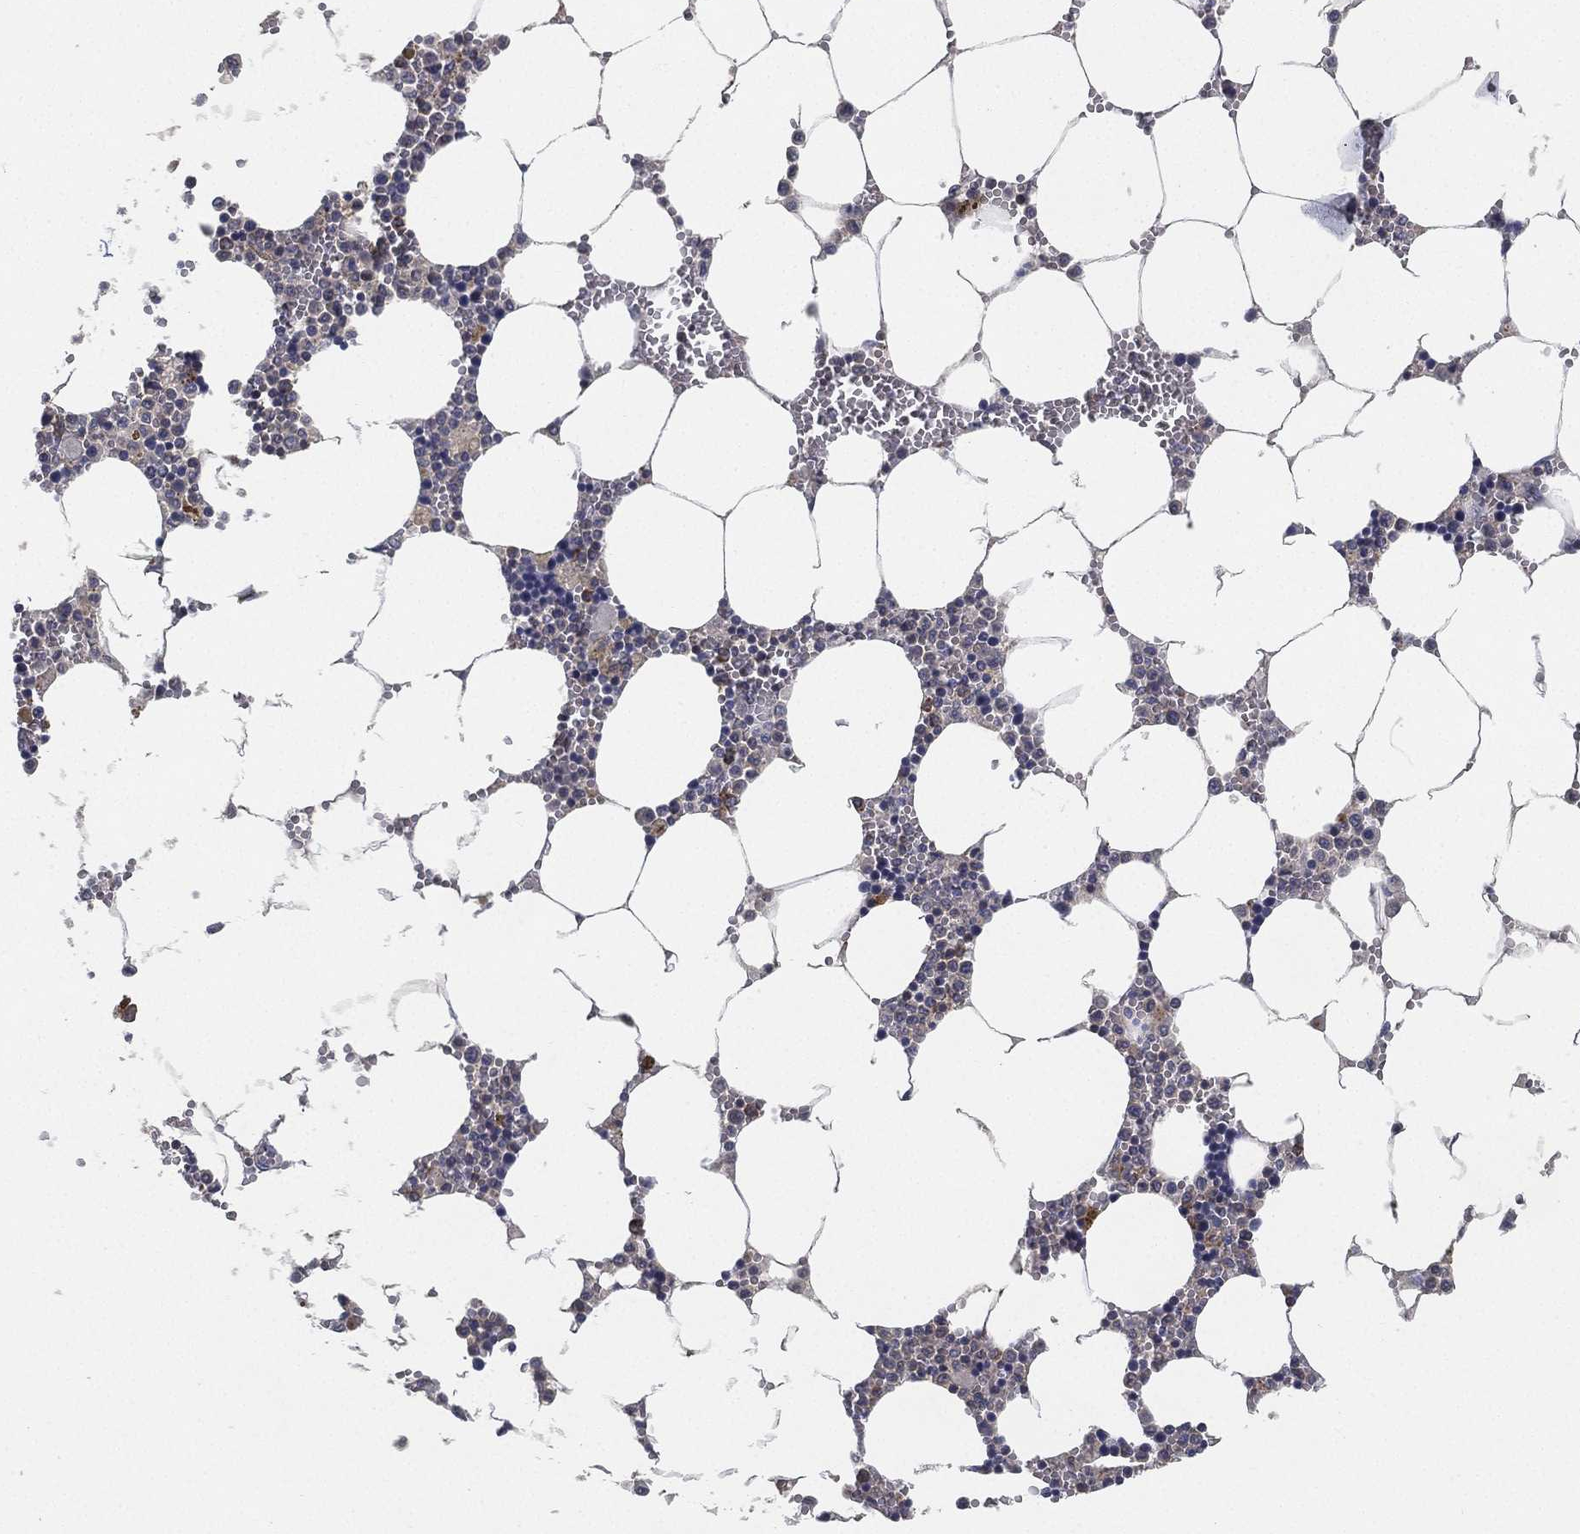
{"staining": {"intensity": "negative", "quantity": "none", "location": "none"}, "tissue": "bone marrow", "cell_type": "Hematopoietic cells", "image_type": "normal", "snomed": [{"axis": "morphology", "description": "Normal tissue, NOS"}, {"axis": "topography", "description": "Bone marrow"}], "caption": "A micrograph of bone marrow stained for a protein displays no brown staining in hematopoietic cells. The staining is performed using DAB (3,3'-diaminobenzidine) brown chromogen with nuclei counter-stained in using hematoxylin.", "gene": "CFAP251", "patient": {"sex": "female", "age": 64}}